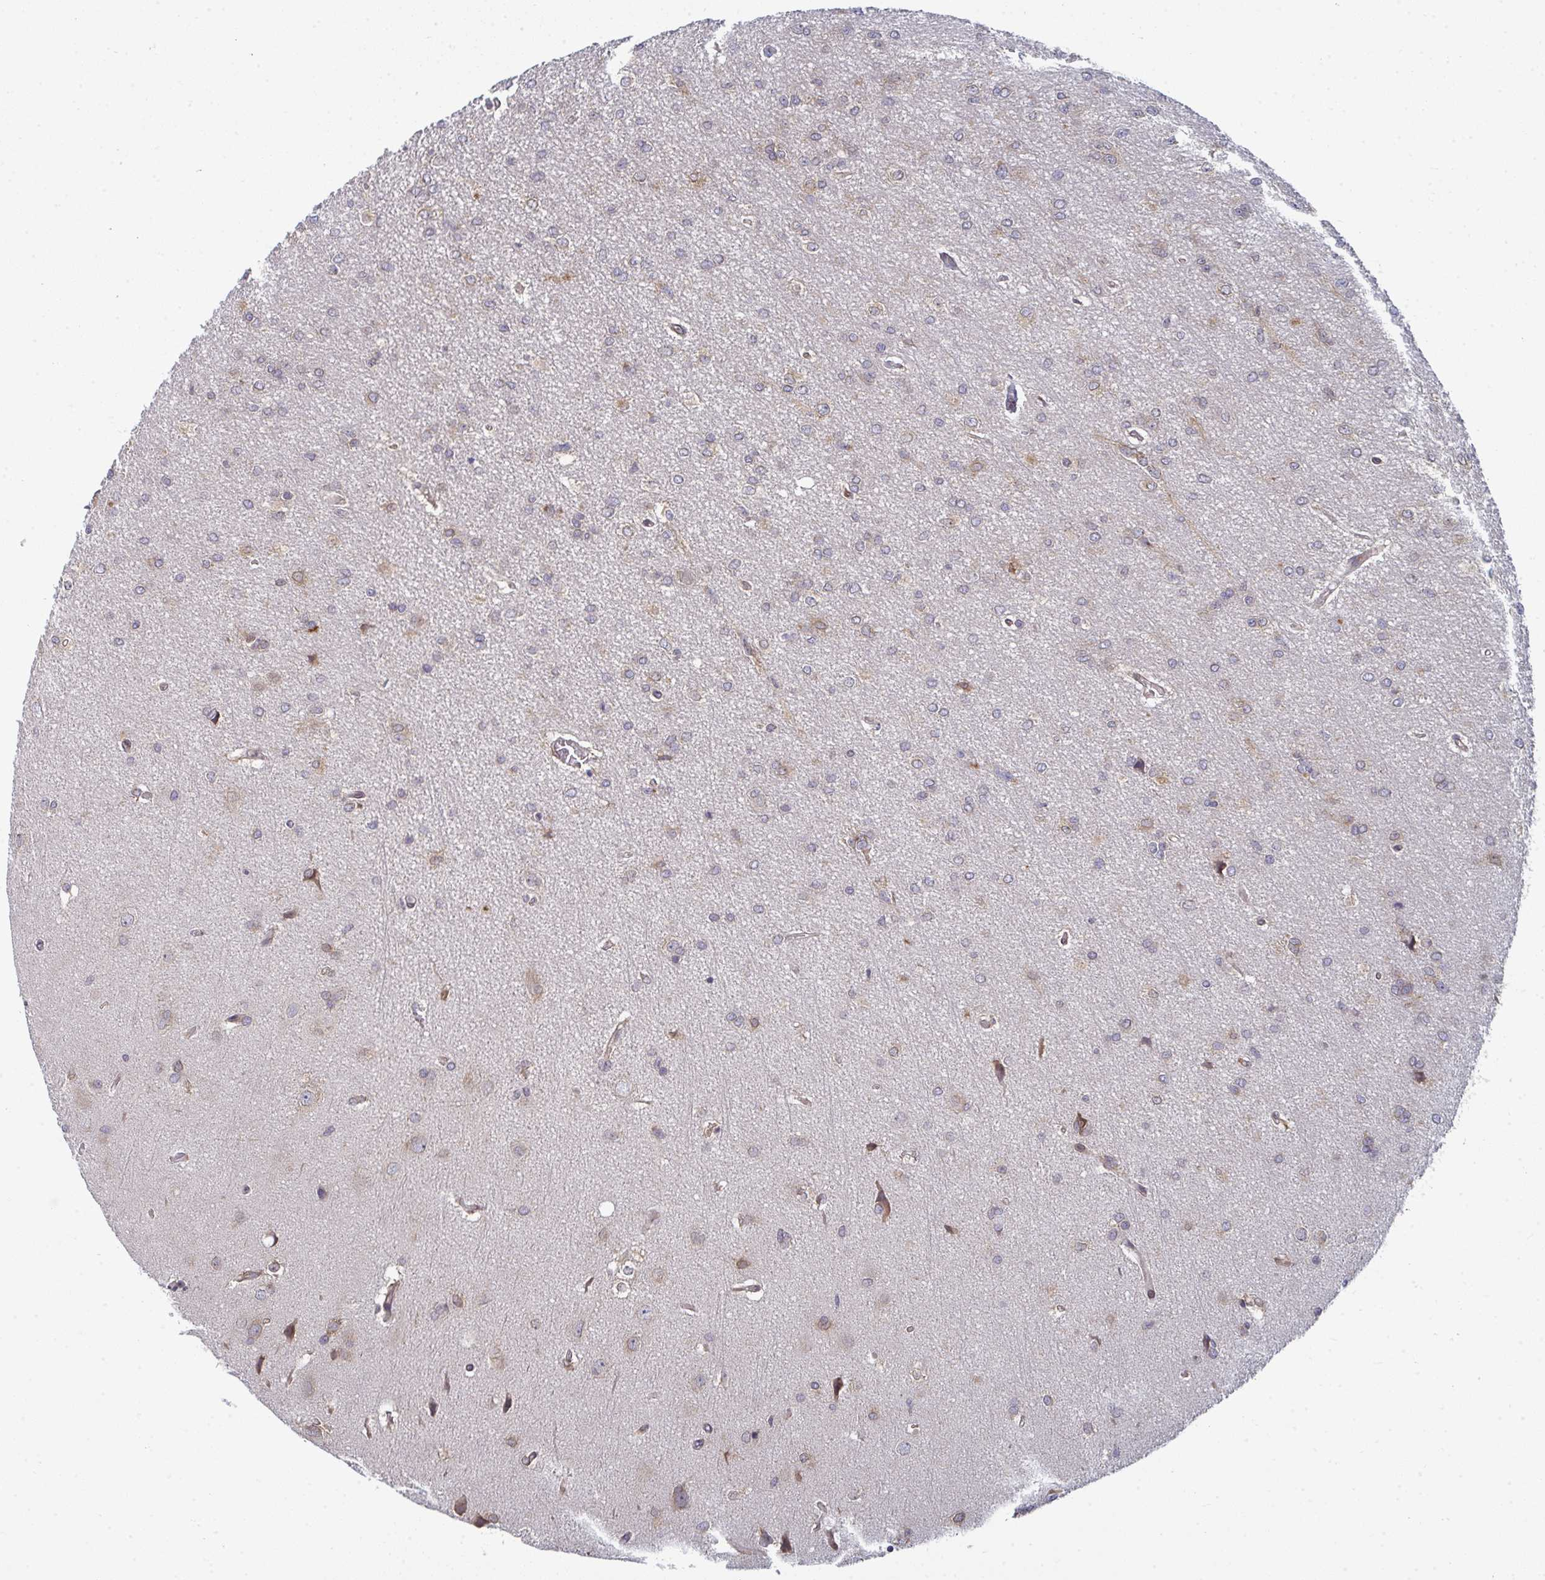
{"staining": {"intensity": "moderate", "quantity": "<25%", "location": "cytoplasmic/membranous"}, "tissue": "glioma", "cell_type": "Tumor cells", "image_type": "cancer", "snomed": [{"axis": "morphology", "description": "Glioma, malignant, Low grade"}, {"axis": "topography", "description": "Brain"}], "caption": "This is a photomicrograph of immunohistochemistry (IHC) staining of glioma, which shows moderate staining in the cytoplasmic/membranous of tumor cells.", "gene": "LYSMD4", "patient": {"sex": "male", "age": 26}}